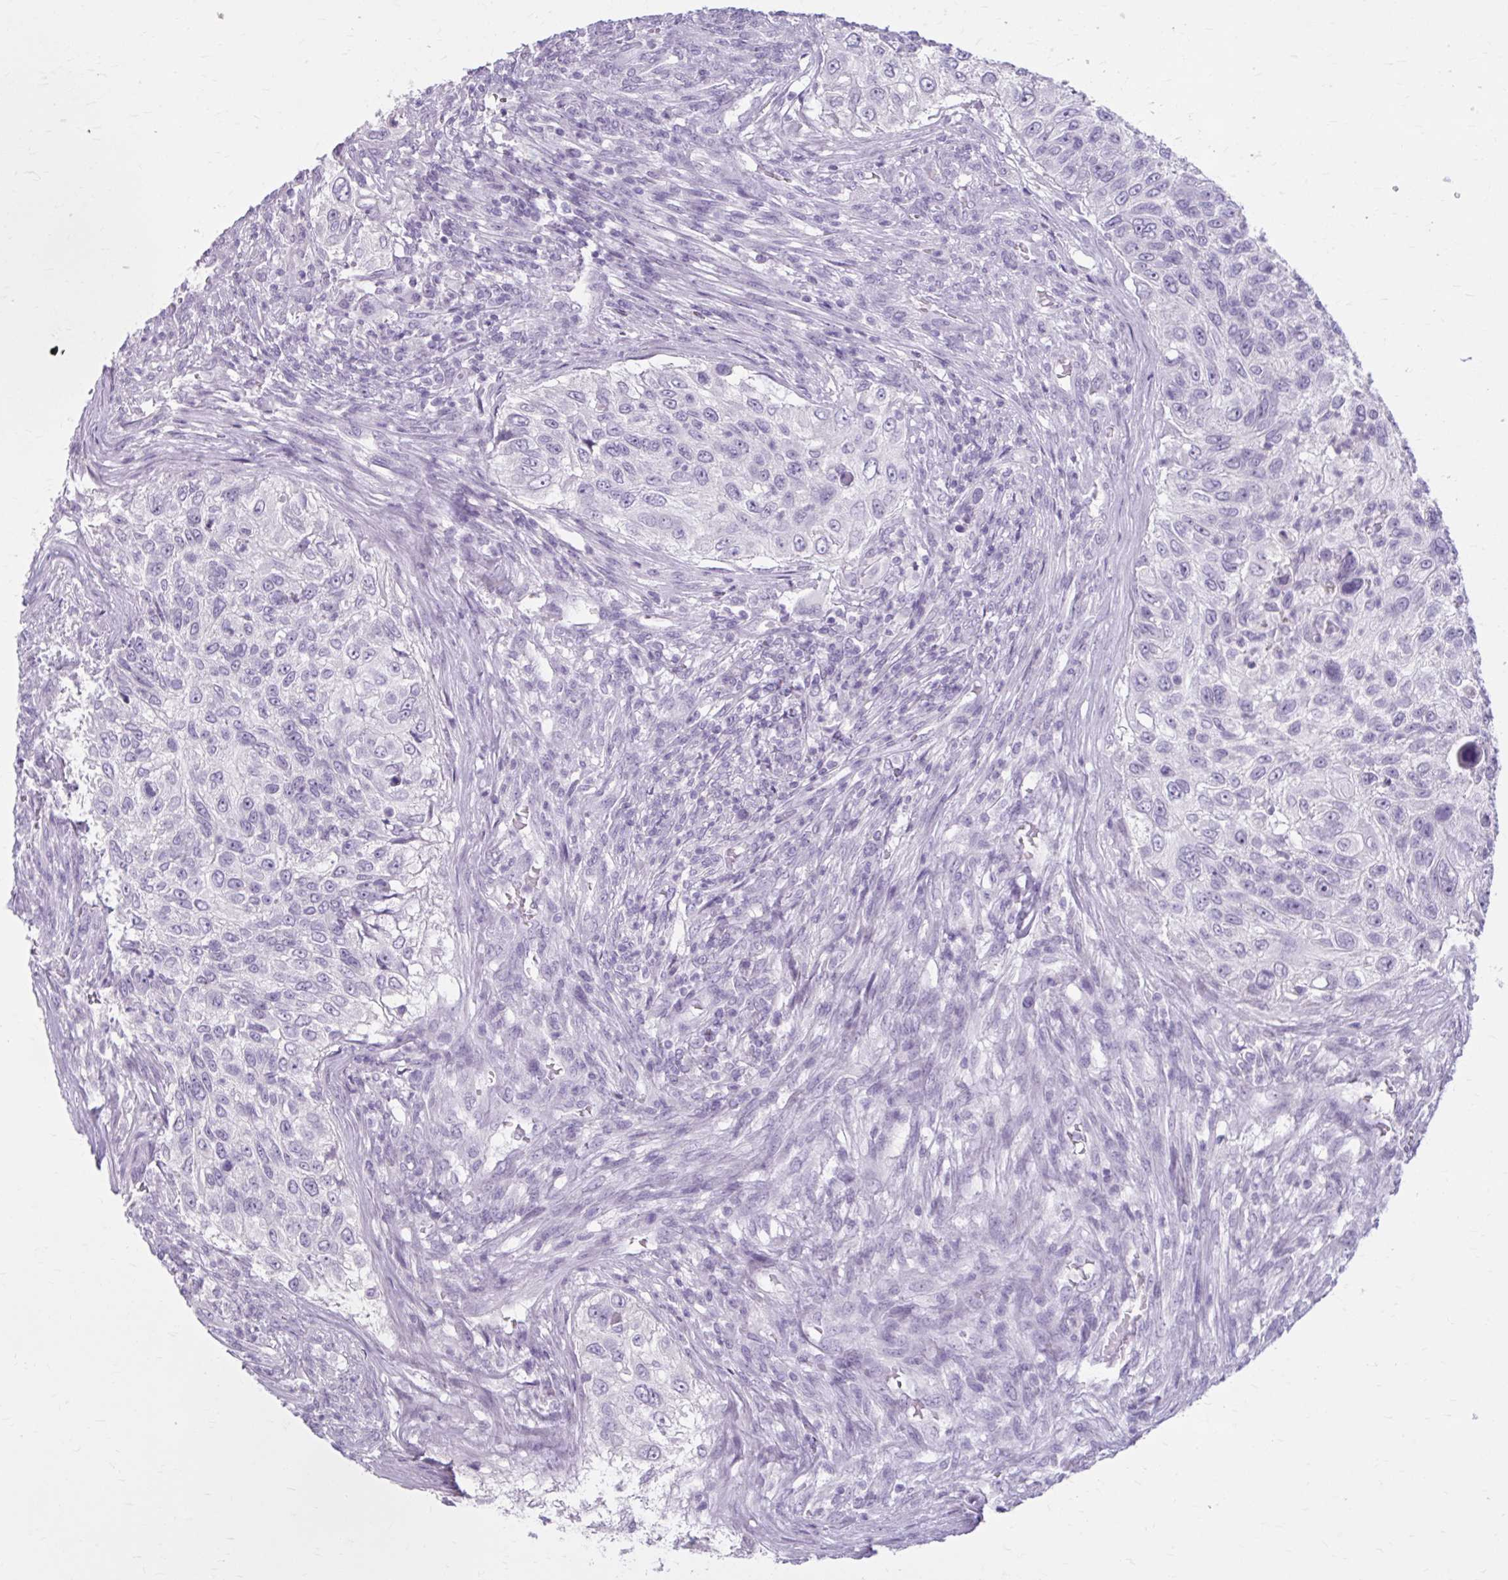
{"staining": {"intensity": "negative", "quantity": "none", "location": "none"}, "tissue": "urothelial cancer", "cell_type": "Tumor cells", "image_type": "cancer", "snomed": [{"axis": "morphology", "description": "Urothelial carcinoma, High grade"}, {"axis": "topography", "description": "Urinary bladder"}], "caption": "Tumor cells show no significant protein positivity in urothelial cancer. (Stains: DAB (3,3'-diaminobenzidine) immunohistochemistry (IHC) with hematoxylin counter stain, Microscopy: brightfield microscopy at high magnification).", "gene": "OR4B1", "patient": {"sex": "female", "age": 60}}